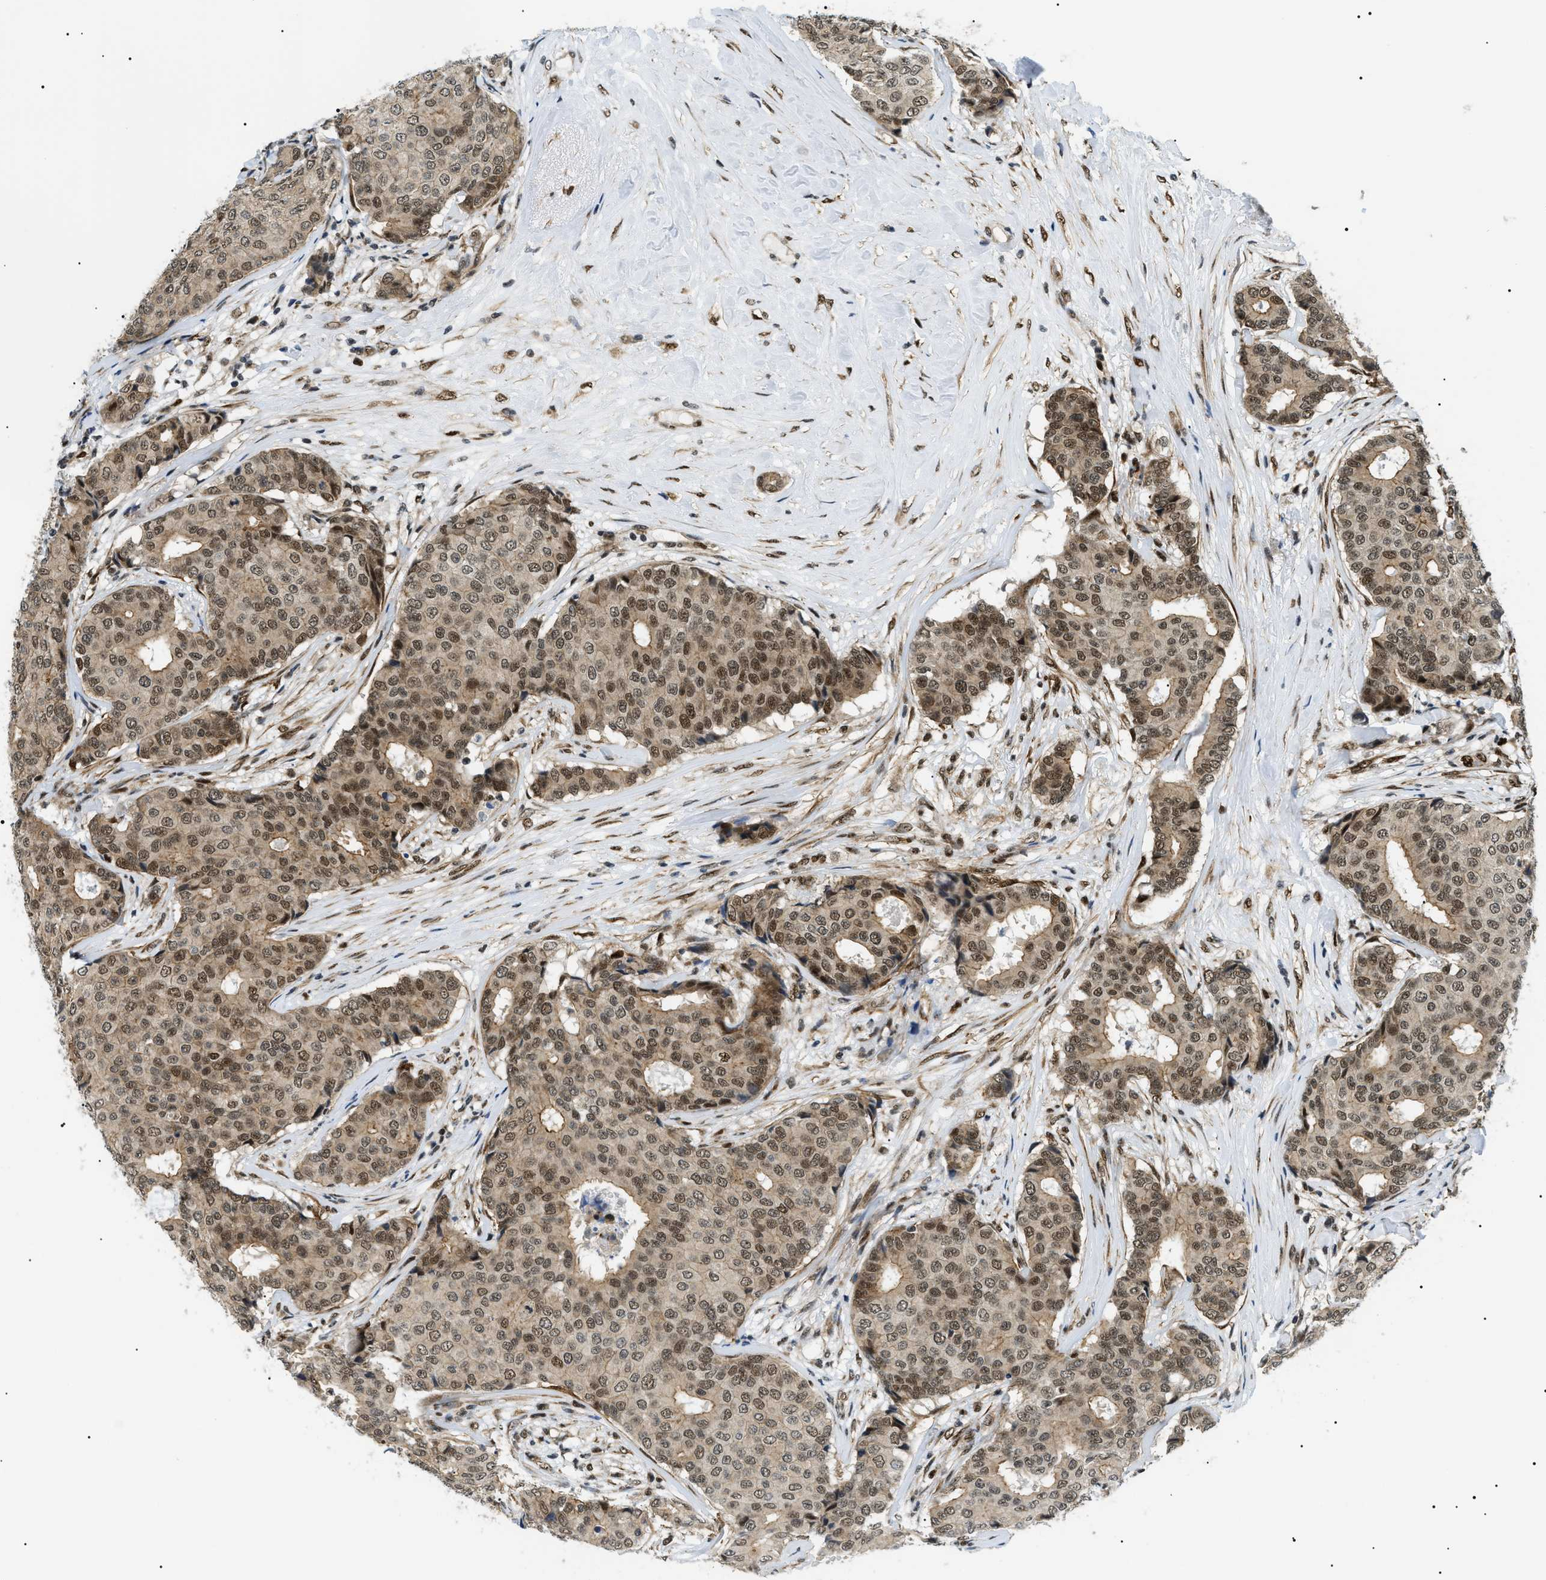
{"staining": {"intensity": "moderate", "quantity": ">75%", "location": "cytoplasmic/membranous,nuclear"}, "tissue": "breast cancer", "cell_type": "Tumor cells", "image_type": "cancer", "snomed": [{"axis": "morphology", "description": "Duct carcinoma"}, {"axis": "topography", "description": "Breast"}], "caption": "A micrograph showing moderate cytoplasmic/membranous and nuclear positivity in about >75% of tumor cells in breast infiltrating ductal carcinoma, as visualized by brown immunohistochemical staining.", "gene": "CWC25", "patient": {"sex": "female", "age": 75}}